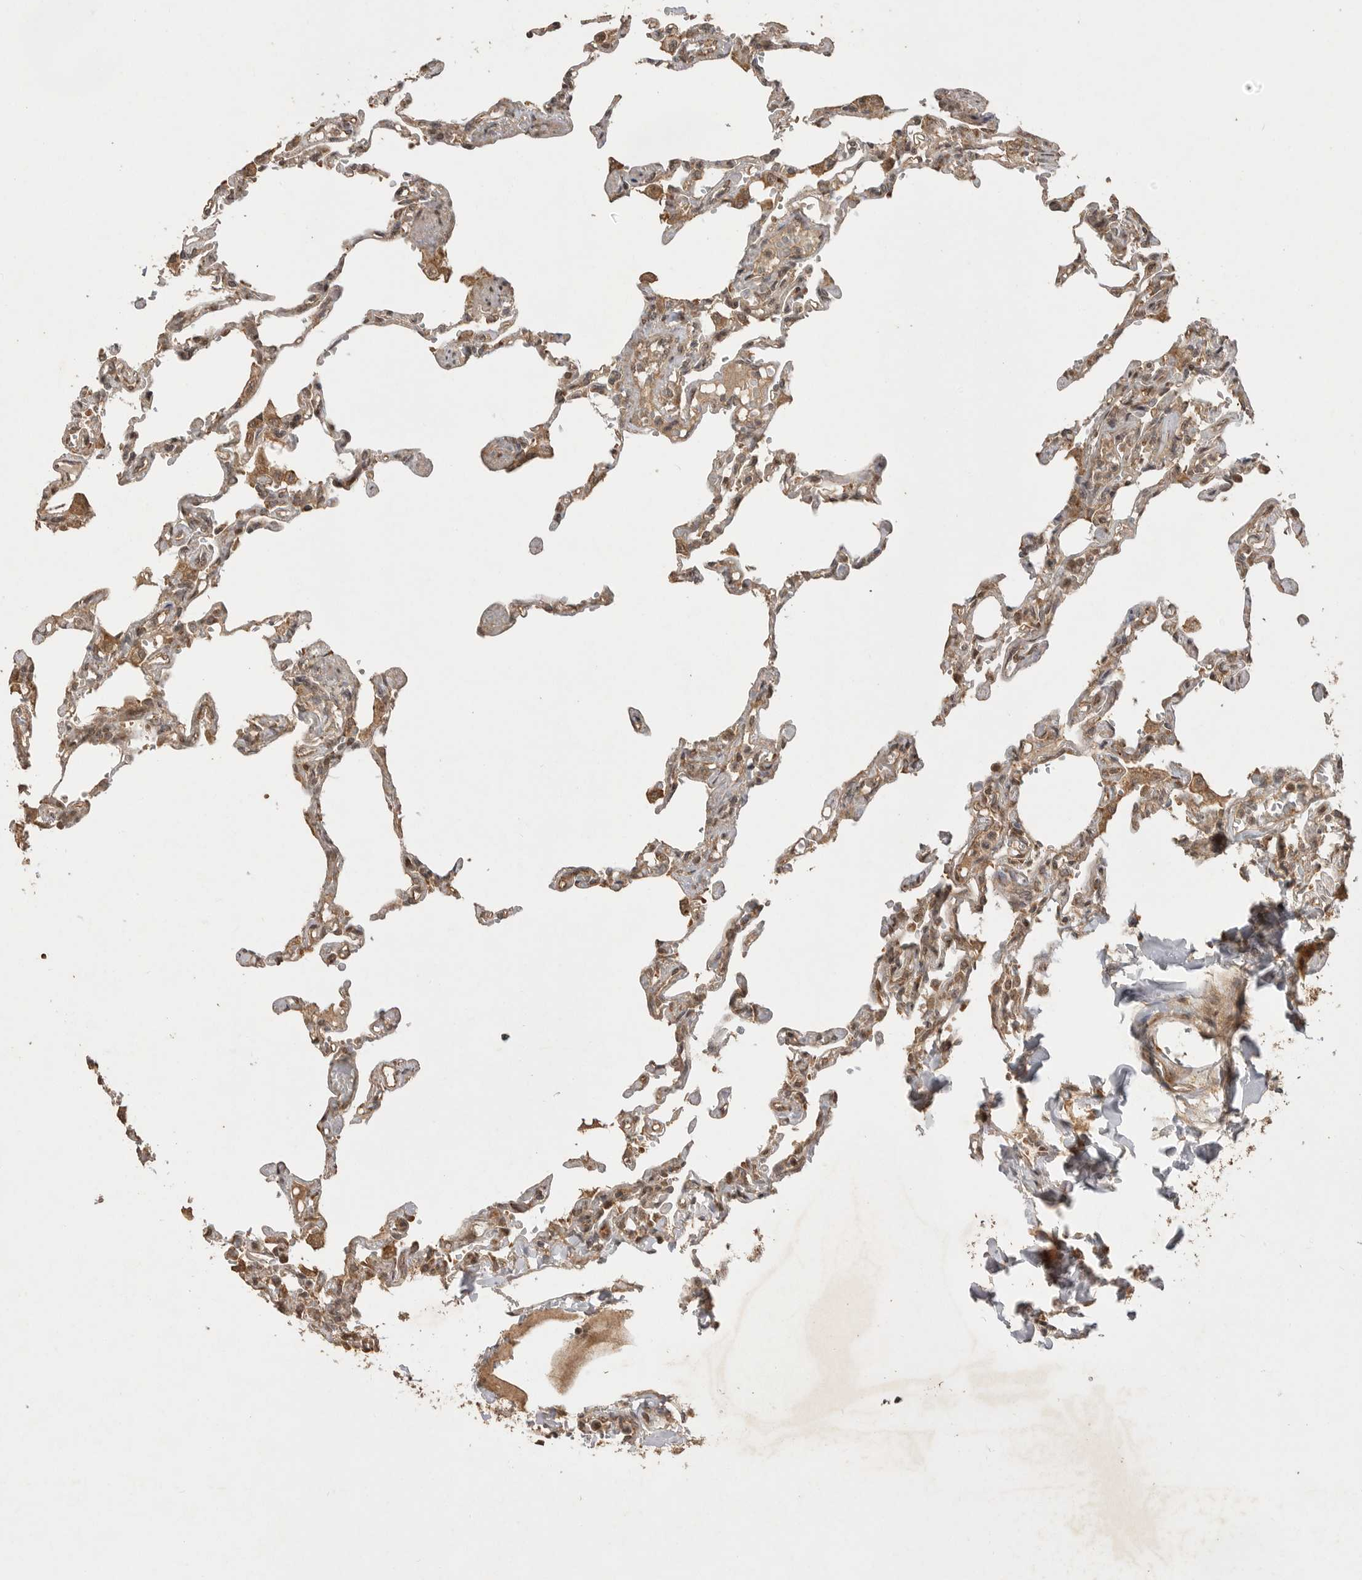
{"staining": {"intensity": "moderate", "quantity": ">75%", "location": "cytoplasmic/membranous,nuclear"}, "tissue": "lung", "cell_type": "Alveolar cells", "image_type": "normal", "snomed": [{"axis": "morphology", "description": "Normal tissue, NOS"}, {"axis": "topography", "description": "Lung"}], "caption": "An immunohistochemistry image of benign tissue is shown. Protein staining in brown labels moderate cytoplasmic/membranous,nuclear positivity in lung within alveolar cells. Using DAB (3,3'-diaminobenzidine) (brown) and hematoxylin (blue) stains, captured at high magnification using brightfield microscopy.", "gene": "BOC", "patient": {"sex": "male", "age": 21}}